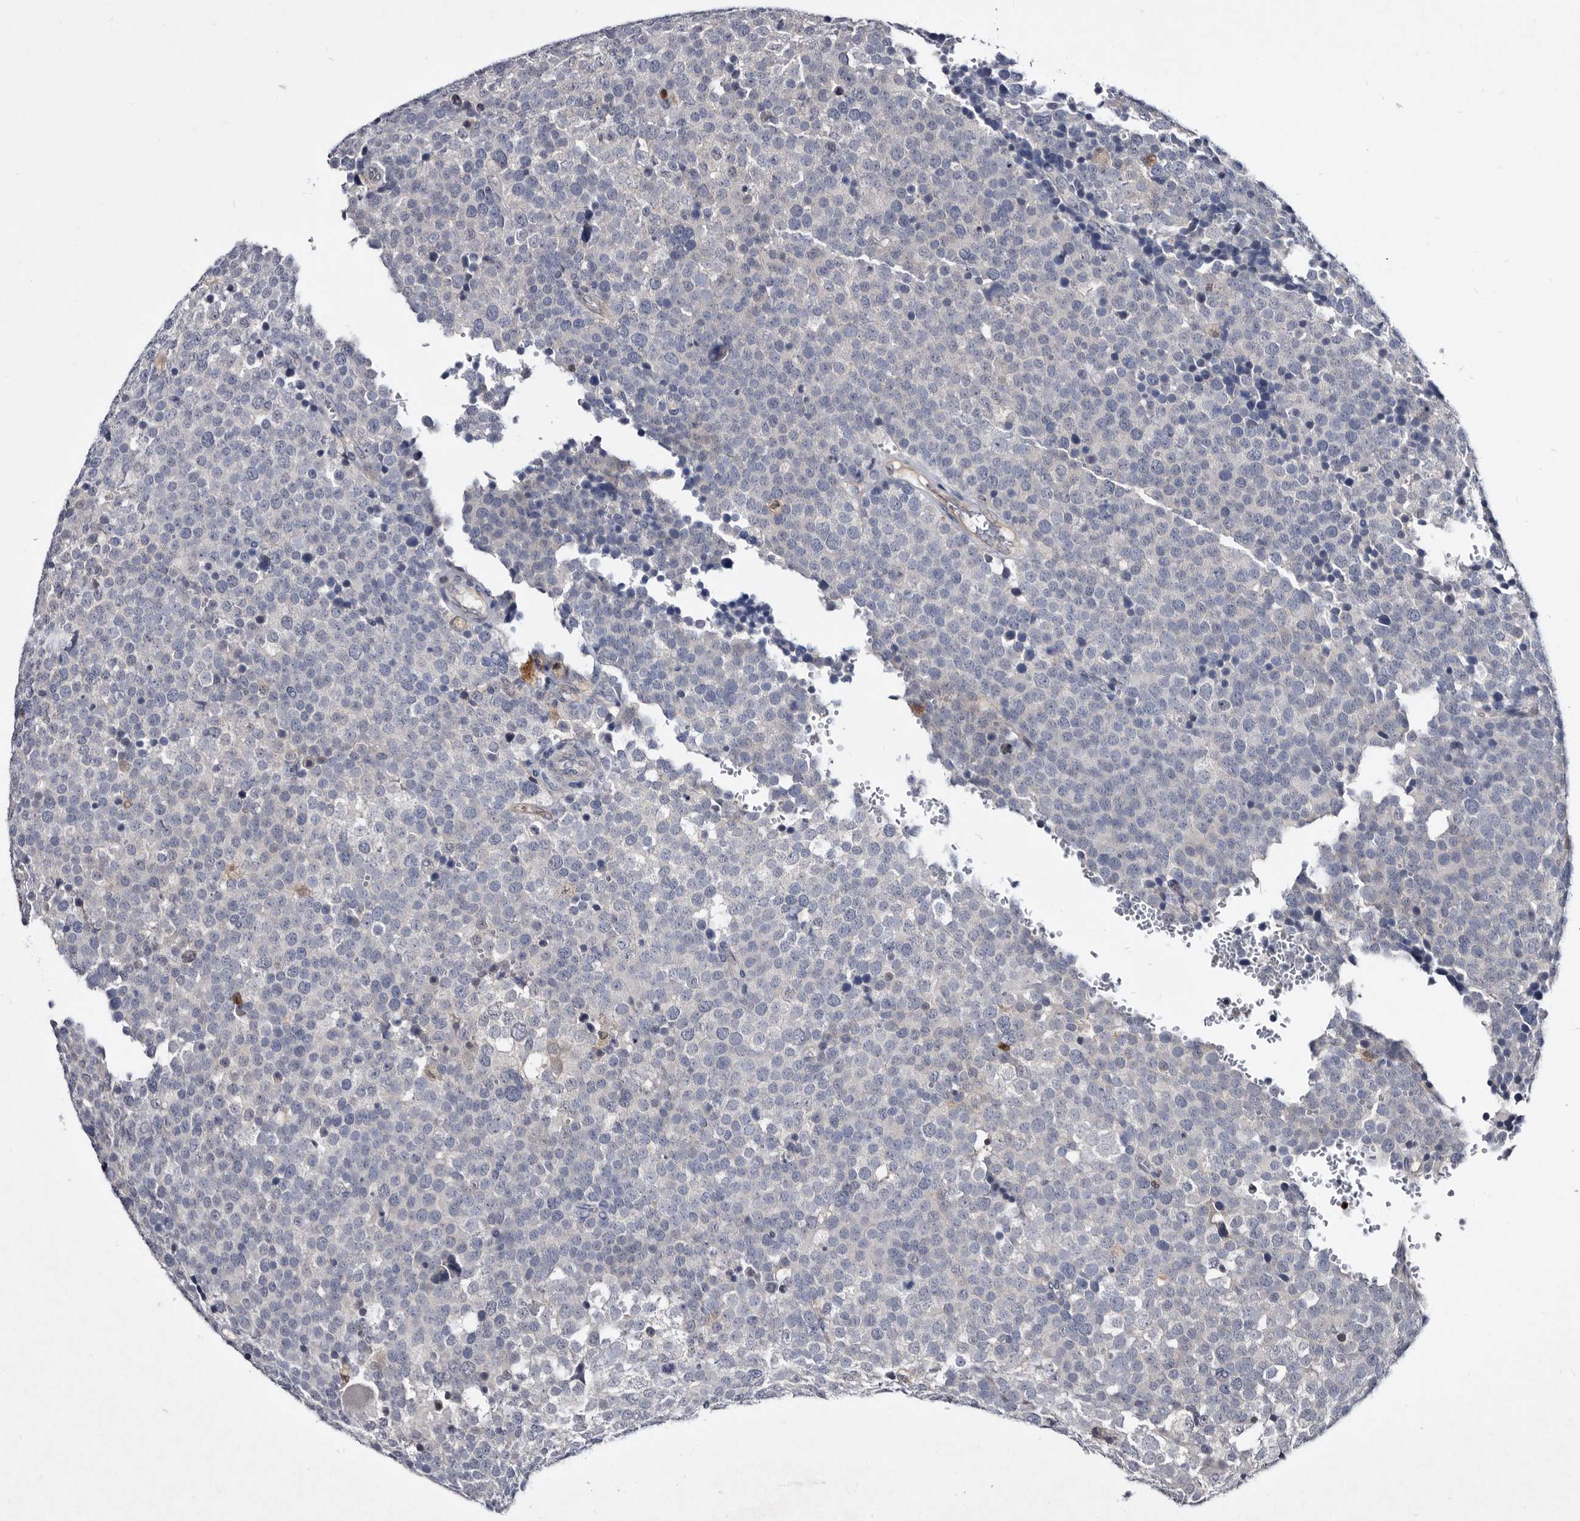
{"staining": {"intensity": "negative", "quantity": "none", "location": "none"}, "tissue": "testis cancer", "cell_type": "Tumor cells", "image_type": "cancer", "snomed": [{"axis": "morphology", "description": "Seminoma, NOS"}, {"axis": "topography", "description": "Testis"}], "caption": "DAB immunohistochemical staining of human seminoma (testis) shows no significant positivity in tumor cells.", "gene": "SERPINB8", "patient": {"sex": "male", "age": 71}}